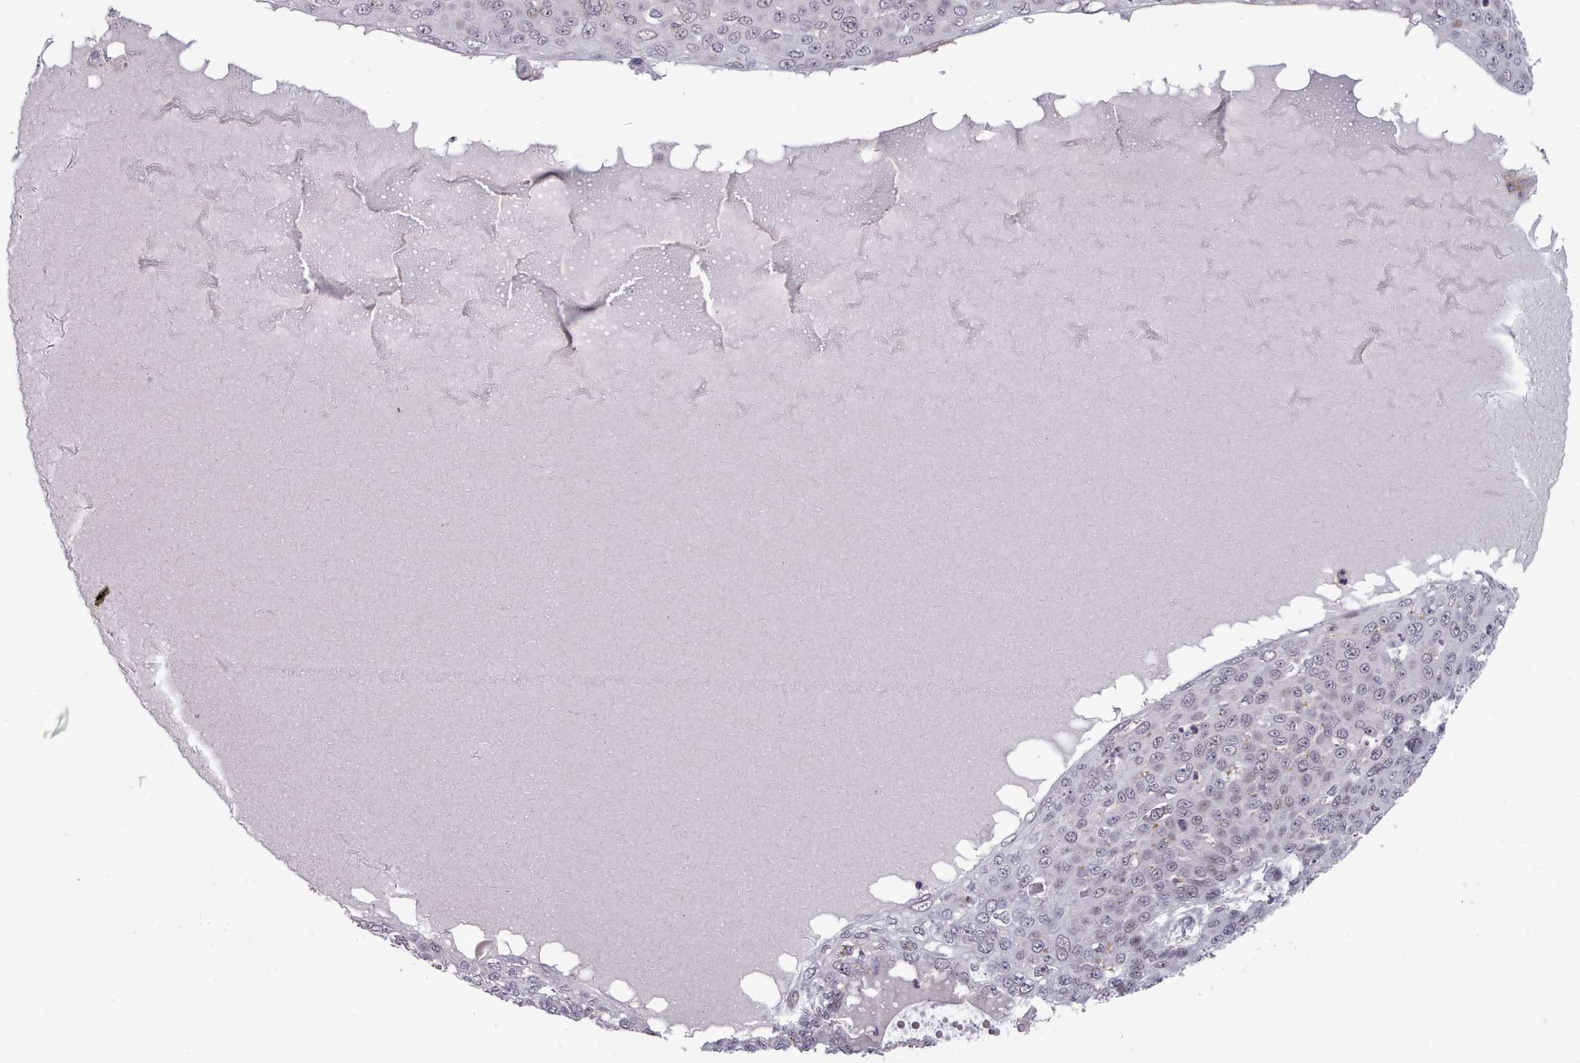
{"staining": {"intensity": "weak", "quantity": "25%-75%", "location": "nuclear"}, "tissue": "skin cancer", "cell_type": "Tumor cells", "image_type": "cancer", "snomed": [{"axis": "morphology", "description": "Squamous cell carcinoma, NOS"}, {"axis": "topography", "description": "Skin"}], "caption": "A histopathology image of skin squamous cell carcinoma stained for a protein displays weak nuclear brown staining in tumor cells. (brown staining indicates protein expression, while blue staining denotes nuclei).", "gene": "GINS1", "patient": {"sex": "male", "age": 71}}